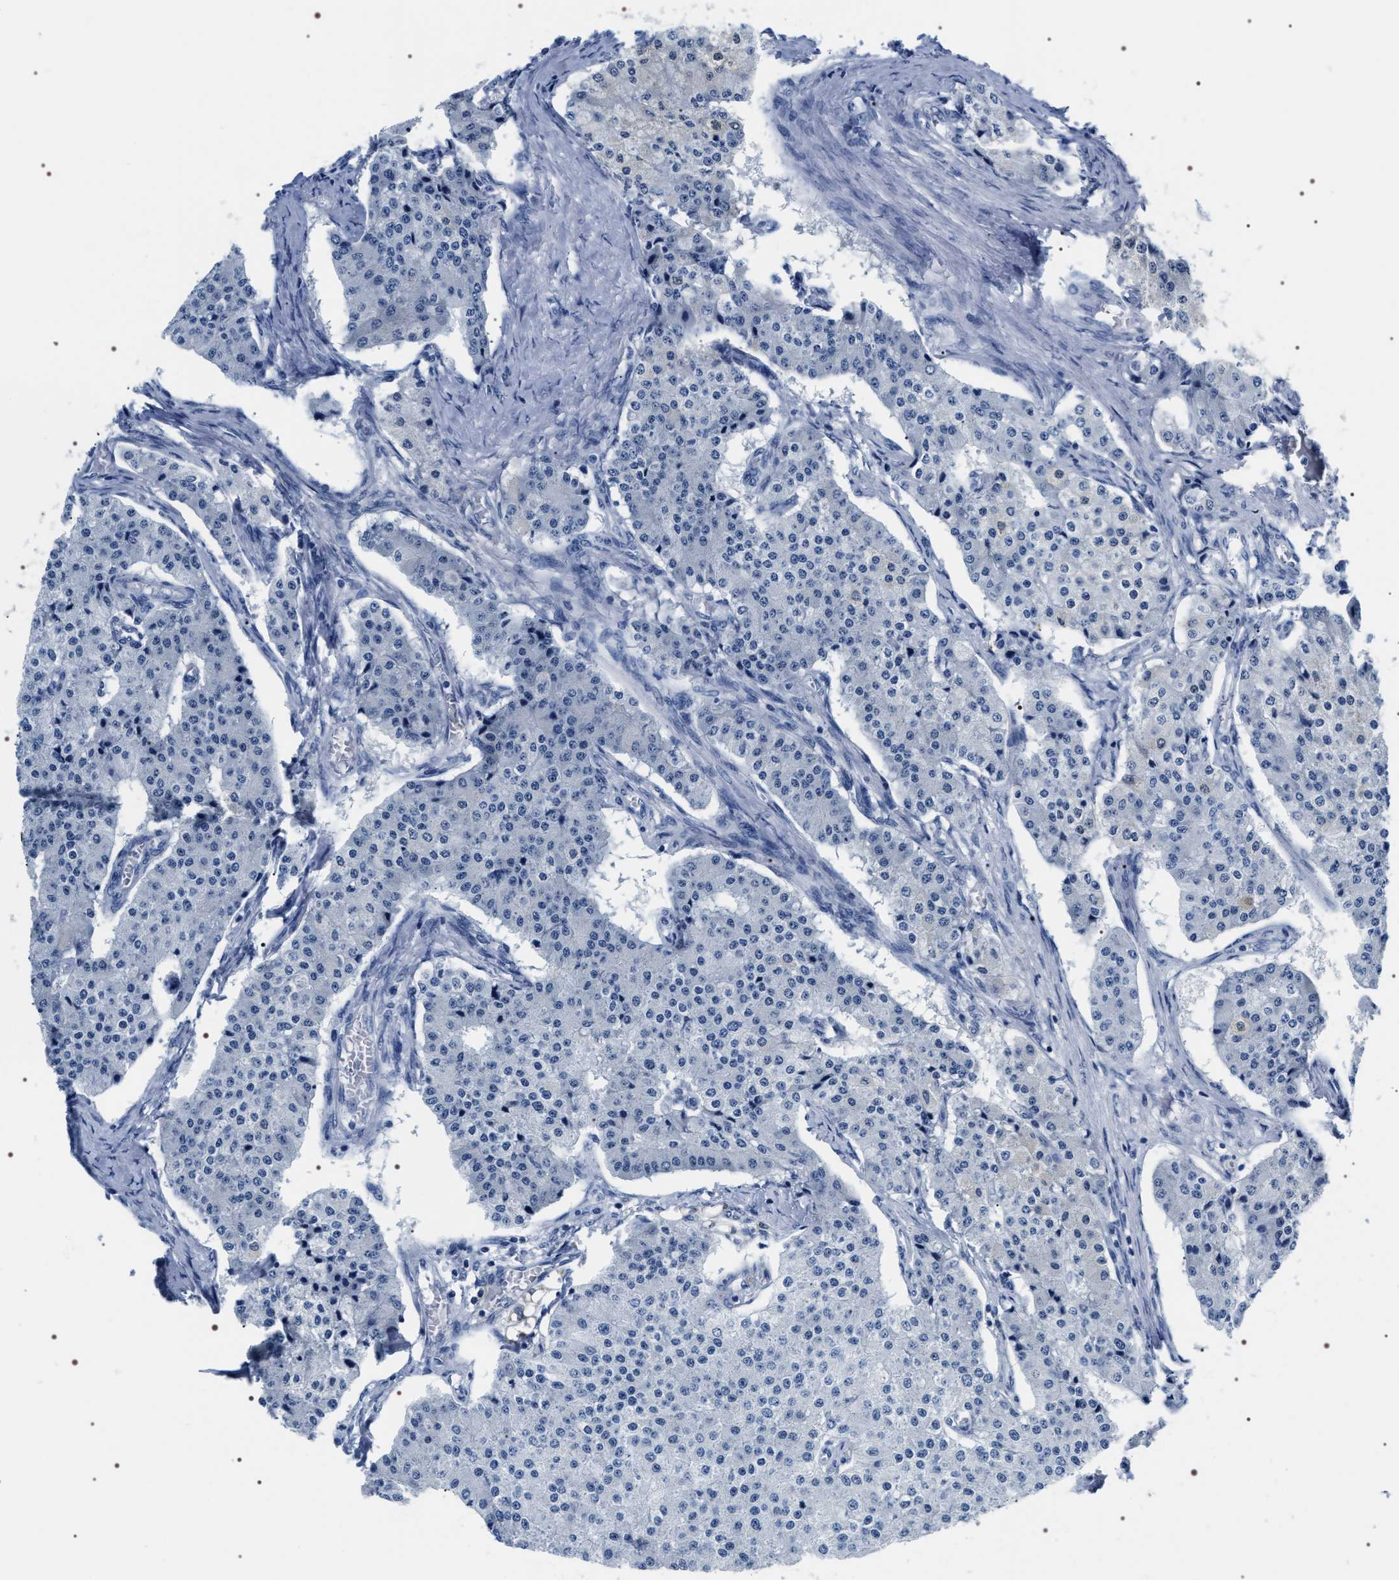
{"staining": {"intensity": "negative", "quantity": "none", "location": "none"}, "tissue": "carcinoid", "cell_type": "Tumor cells", "image_type": "cancer", "snomed": [{"axis": "morphology", "description": "Carcinoid, malignant, NOS"}, {"axis": "topography", "description": "Colon"}], "caption": "An image of carcinoid (malignant) stained for a protein shows no brown staining in tumor cells. (Stains: DAB immunohistochemistry (IHC) with hematoxylin counter stain, Microscopy: brightfield microscopy at high magnification).", "gene": "ADH4", "patient": {"sex": "female", "age": 52}}